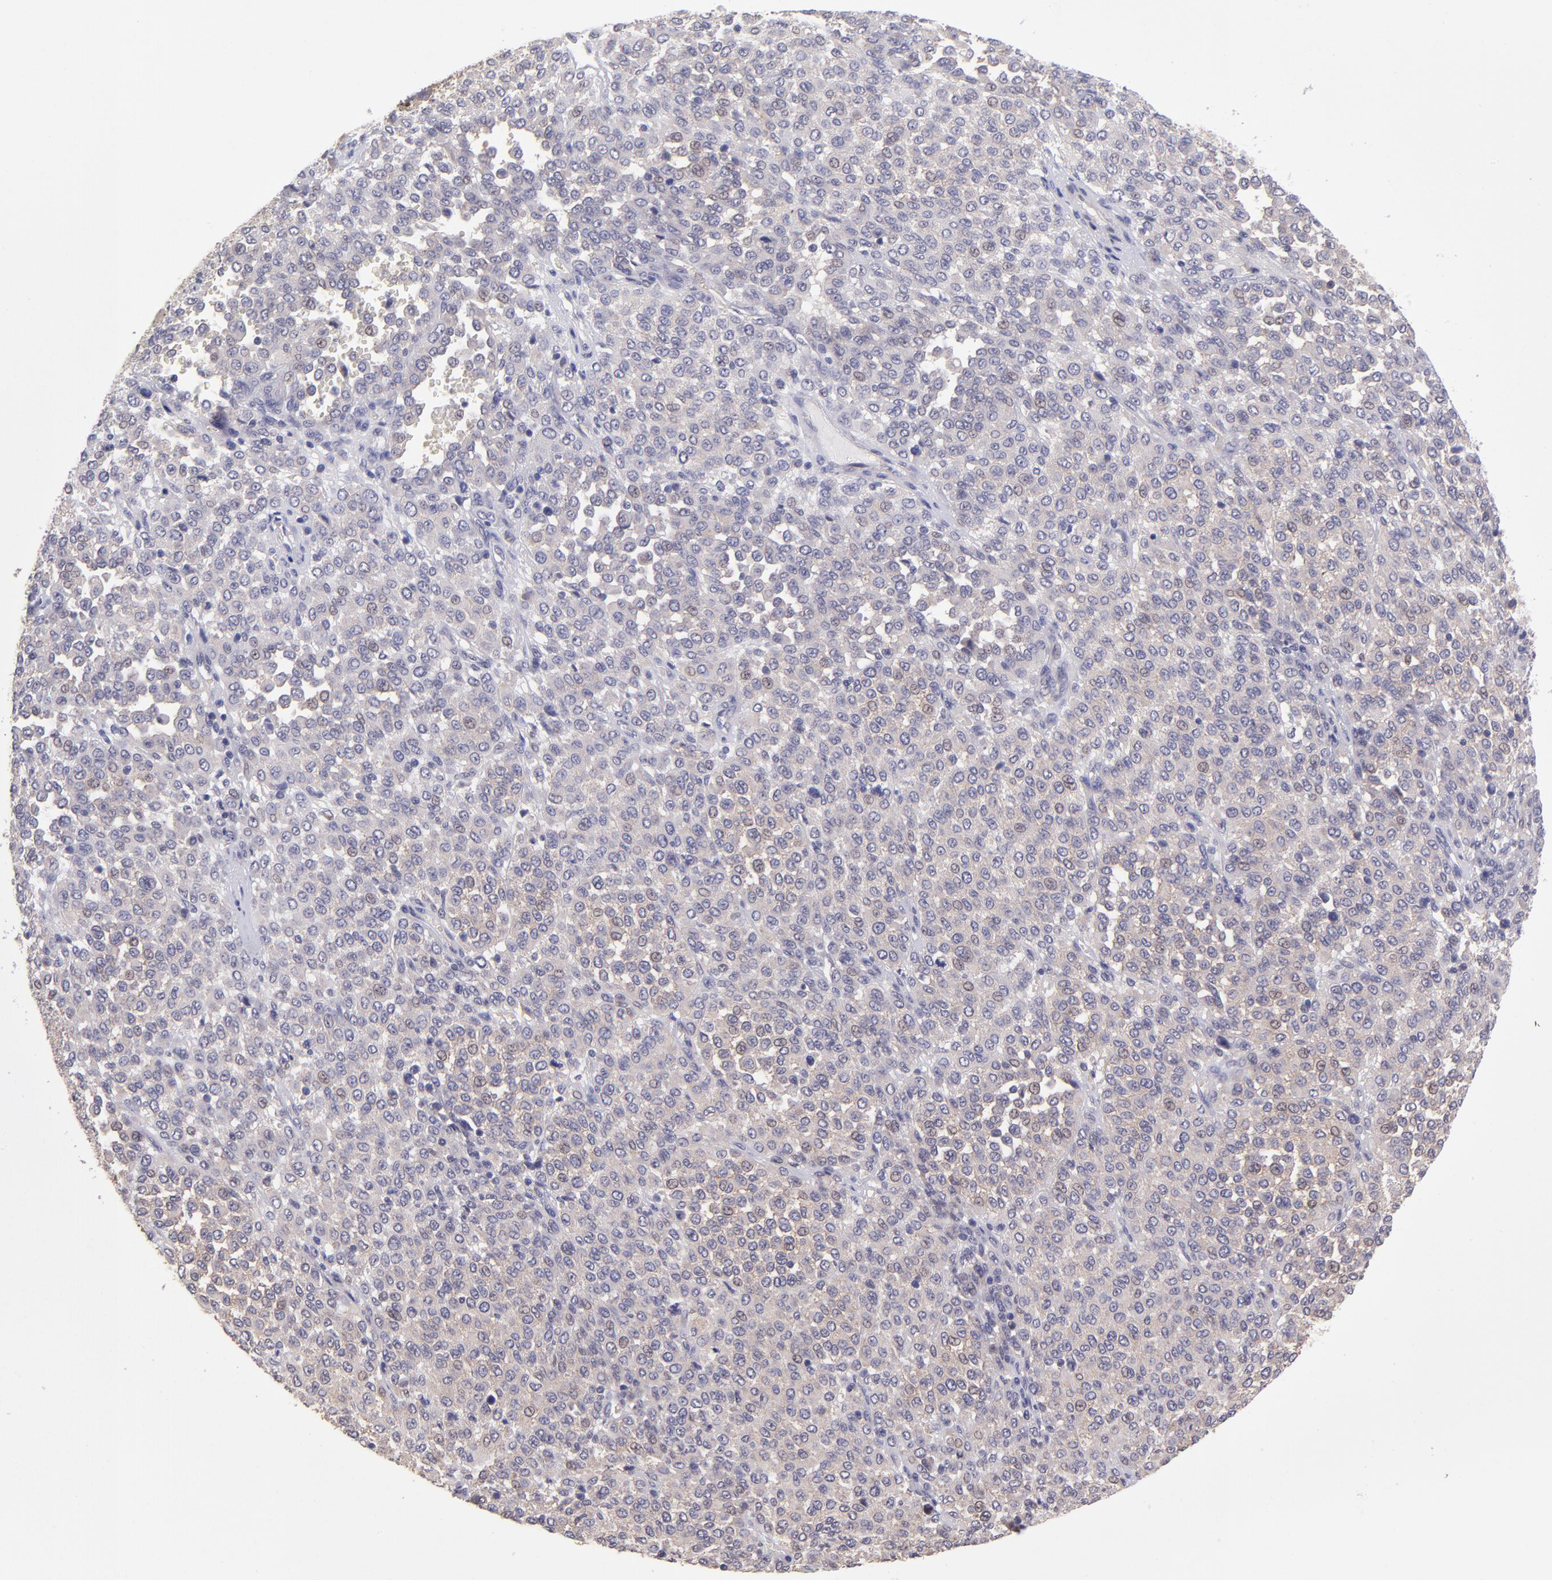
{"staining": {"intensity": "moderate", "quantity": ">75%", "location": "cytoplasmic/membranous"}, "tissue": "melanoma", "cell_type": "Tumor cells", "image_type": "cancer", "snomed": [{"axis": "morphology", "description": "Malignant melanoma, Metastatic site"}, {"axis": "topography", "description": "Pancreas"}], "caption": "IHC photomicrograph of malignant melanoma (metastatic site) stained for a protein (brown), which demonstrates medium levels of moderate cytoplasmic/membranous staining in approximately >75% of tumor cells.", "gene": "NSF", "patient": {"sex": "female", "age": 30}}